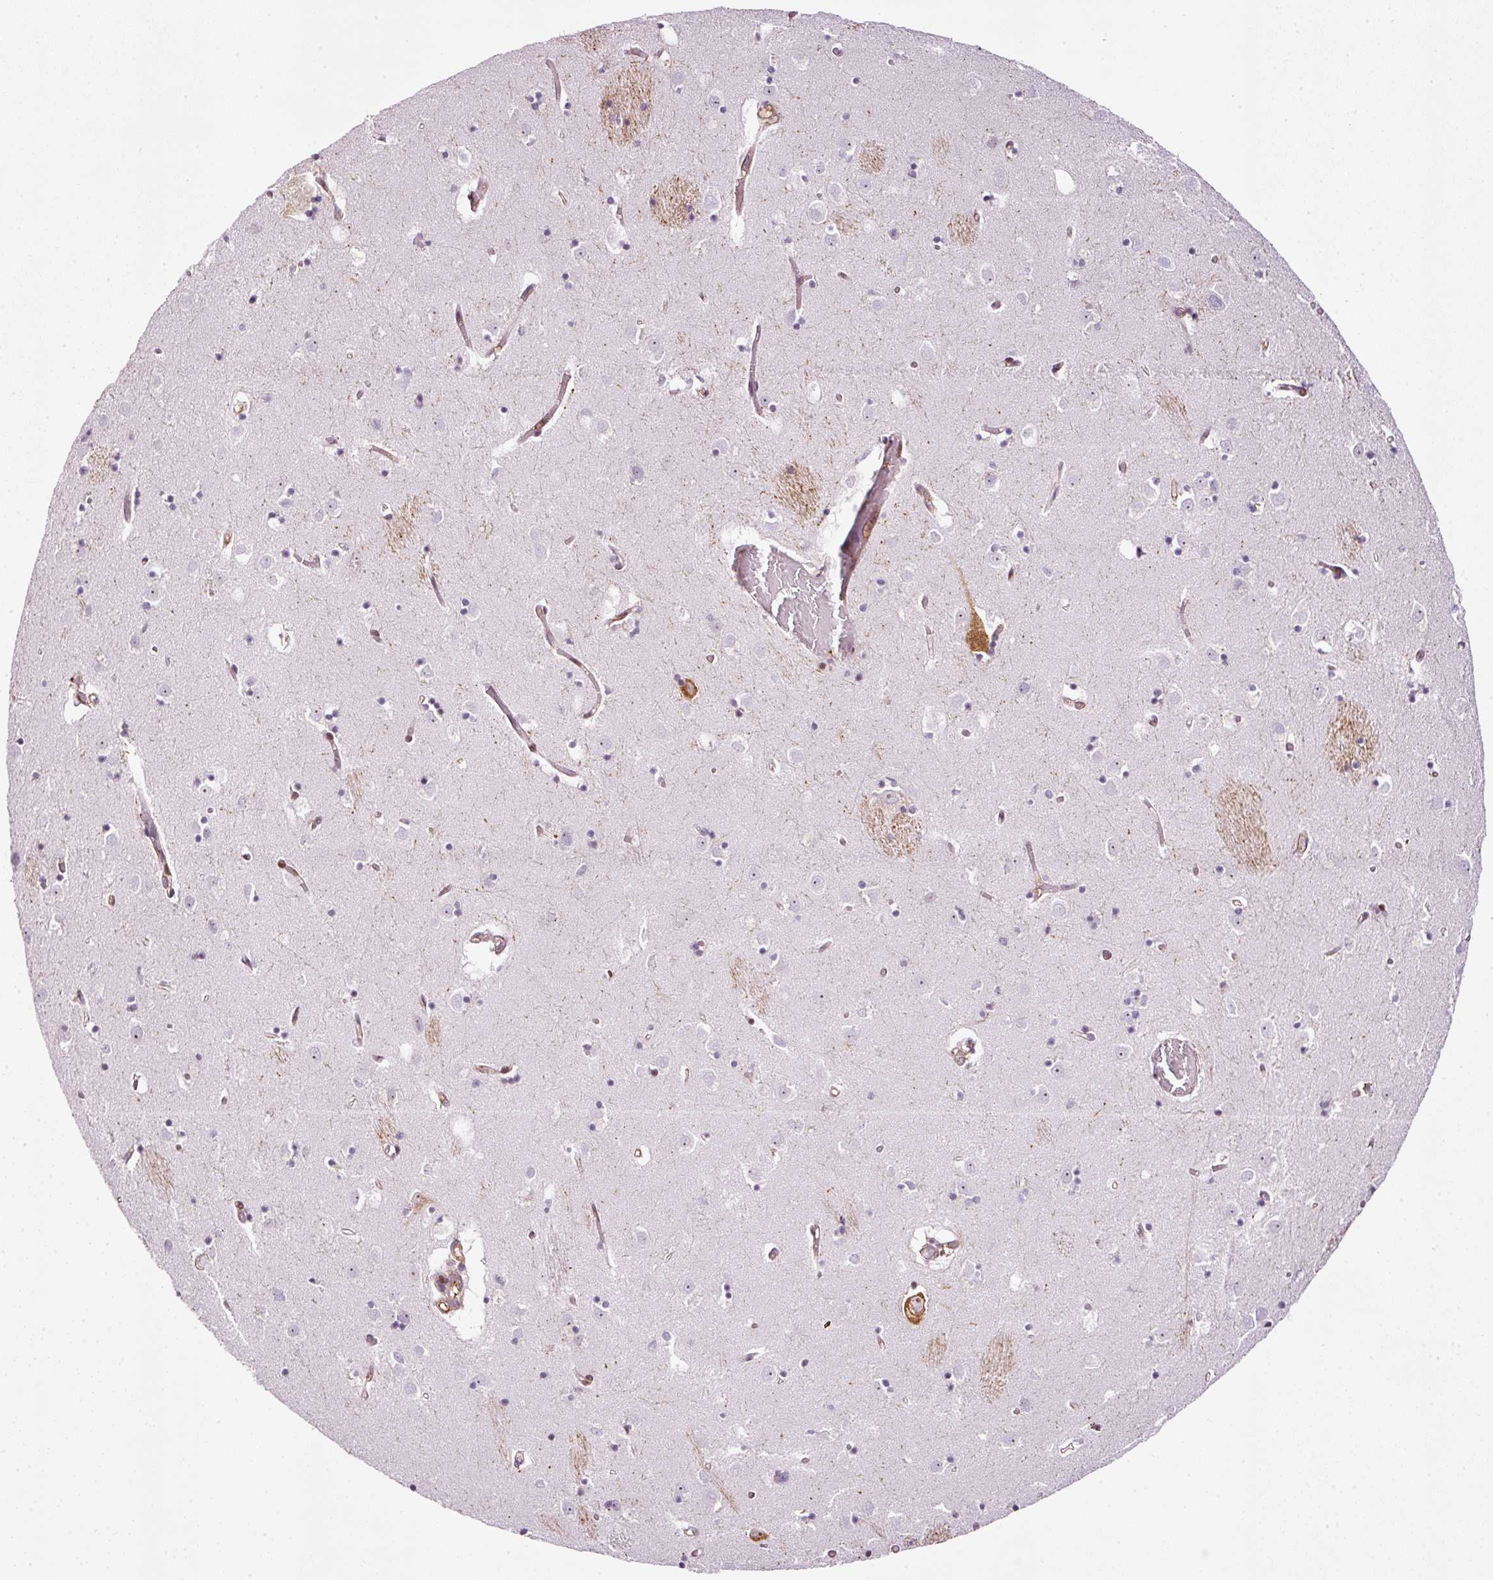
{"staining": {"intensity": "negative", "quantity": "none", "location": "none"}, "tissue": "caudate", "cell_type": "Glial cells", "image_type": "normal", "snomed": [{"axis": "morphology", "description": "Normal tissue, NOS"}, {"axis": "topography", "description": "Lateral ventricle wall"}], "caption": "IHC of normal caudate demonstrates no staining in glial cells. (IHC, brightfield microscopy, high magnification).", "gene": "SCNM1", "patient": {"sex": "male", "age": 70}}